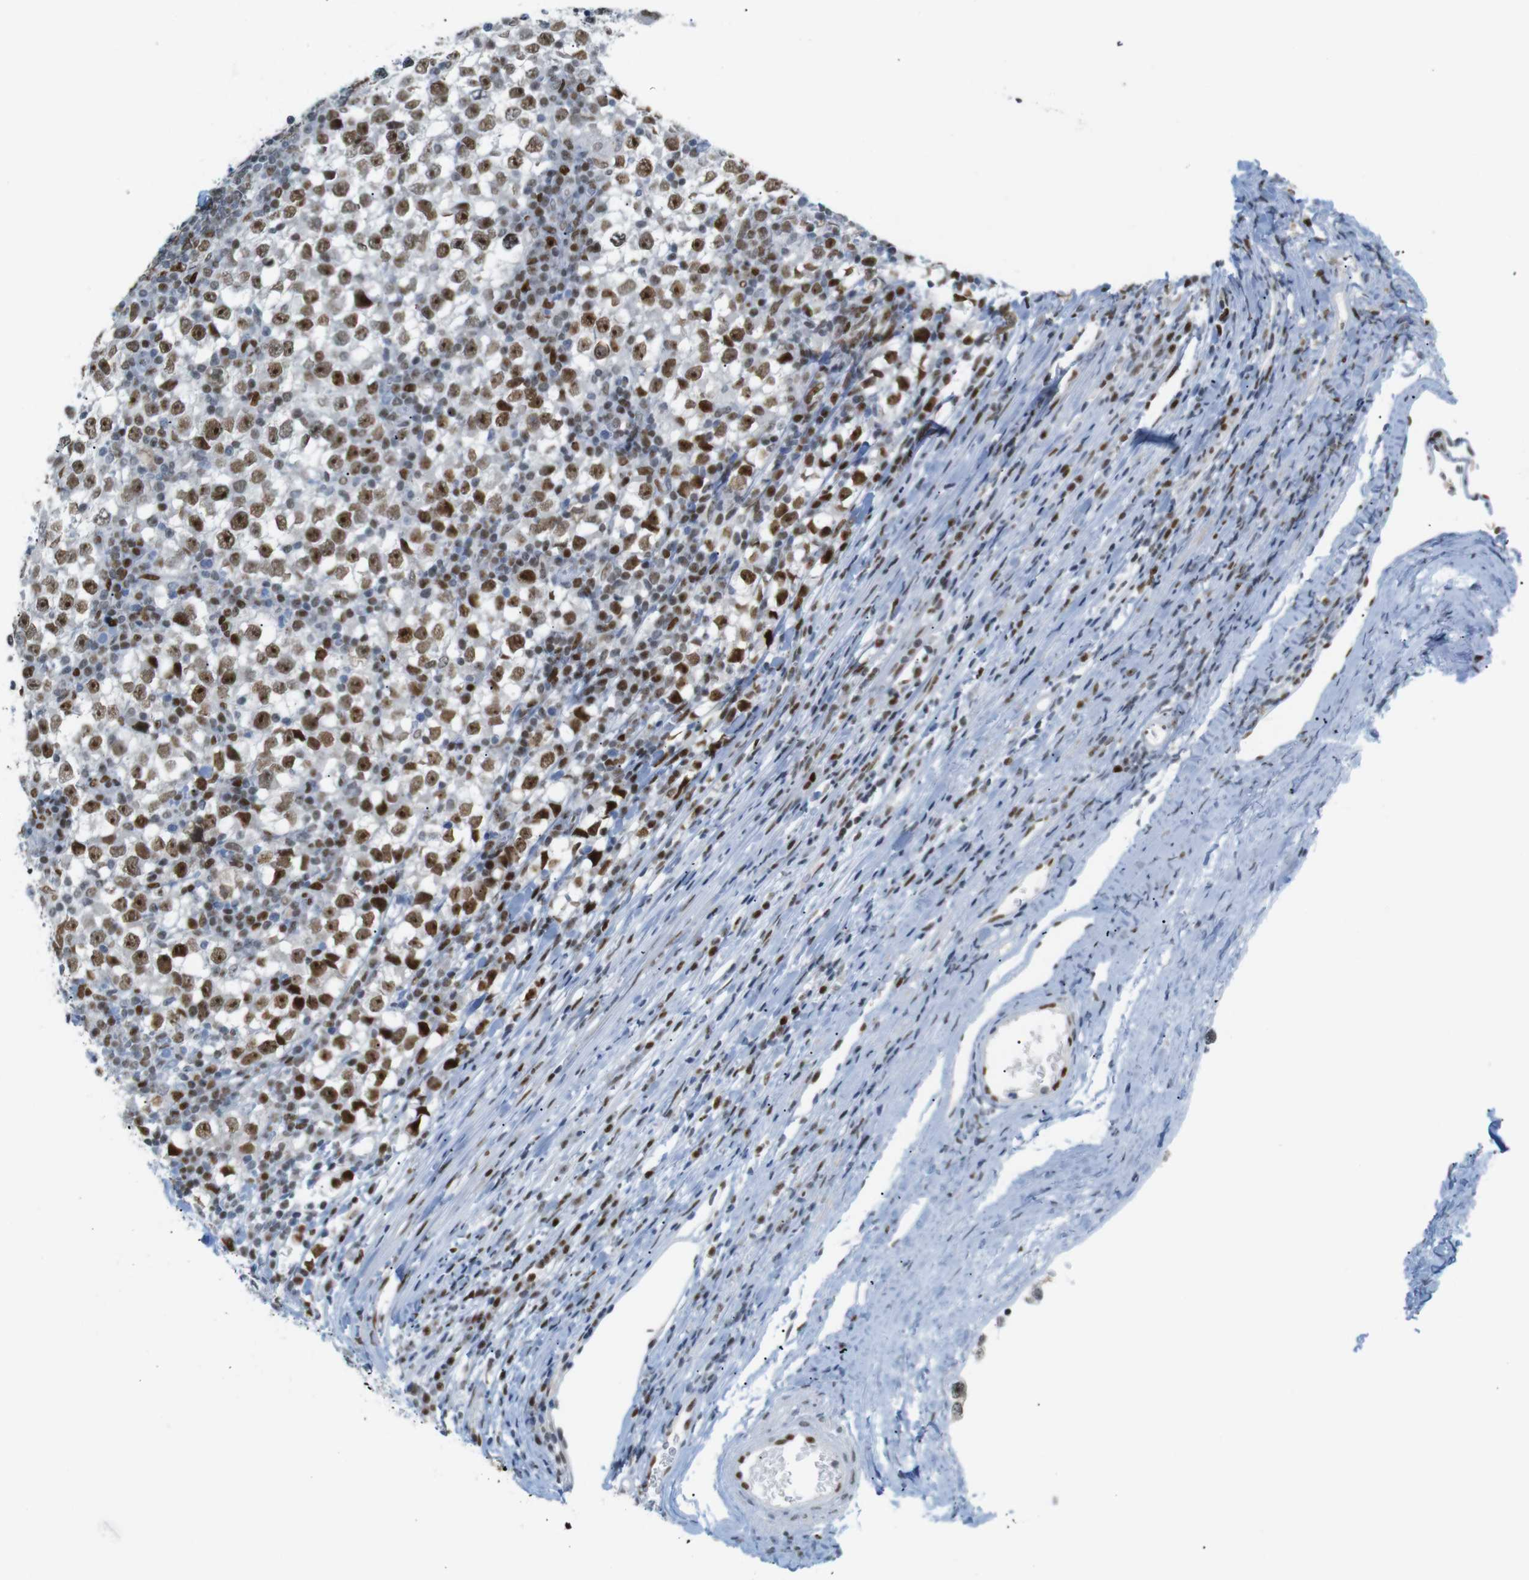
{"staining": {"intensity": "moderate", "quantity": ">75%", "location": "nuclear"}, "tissue": "testis cancer", "cell_type": "Tumor cells", "image_type": "cancer", "snomed": [{"axis": "morphology", "description": "Seminoma, NOS"}, {"axis": "topography", "description": "Testis"}], "caption": "Testis cancer (seminoma) stained with a brown dye reveals moderate nuclear positive staining in approximately >75% of tumor cells.", "gene": "RIOX2", "patient": {"sex": "male", "age": 65}}